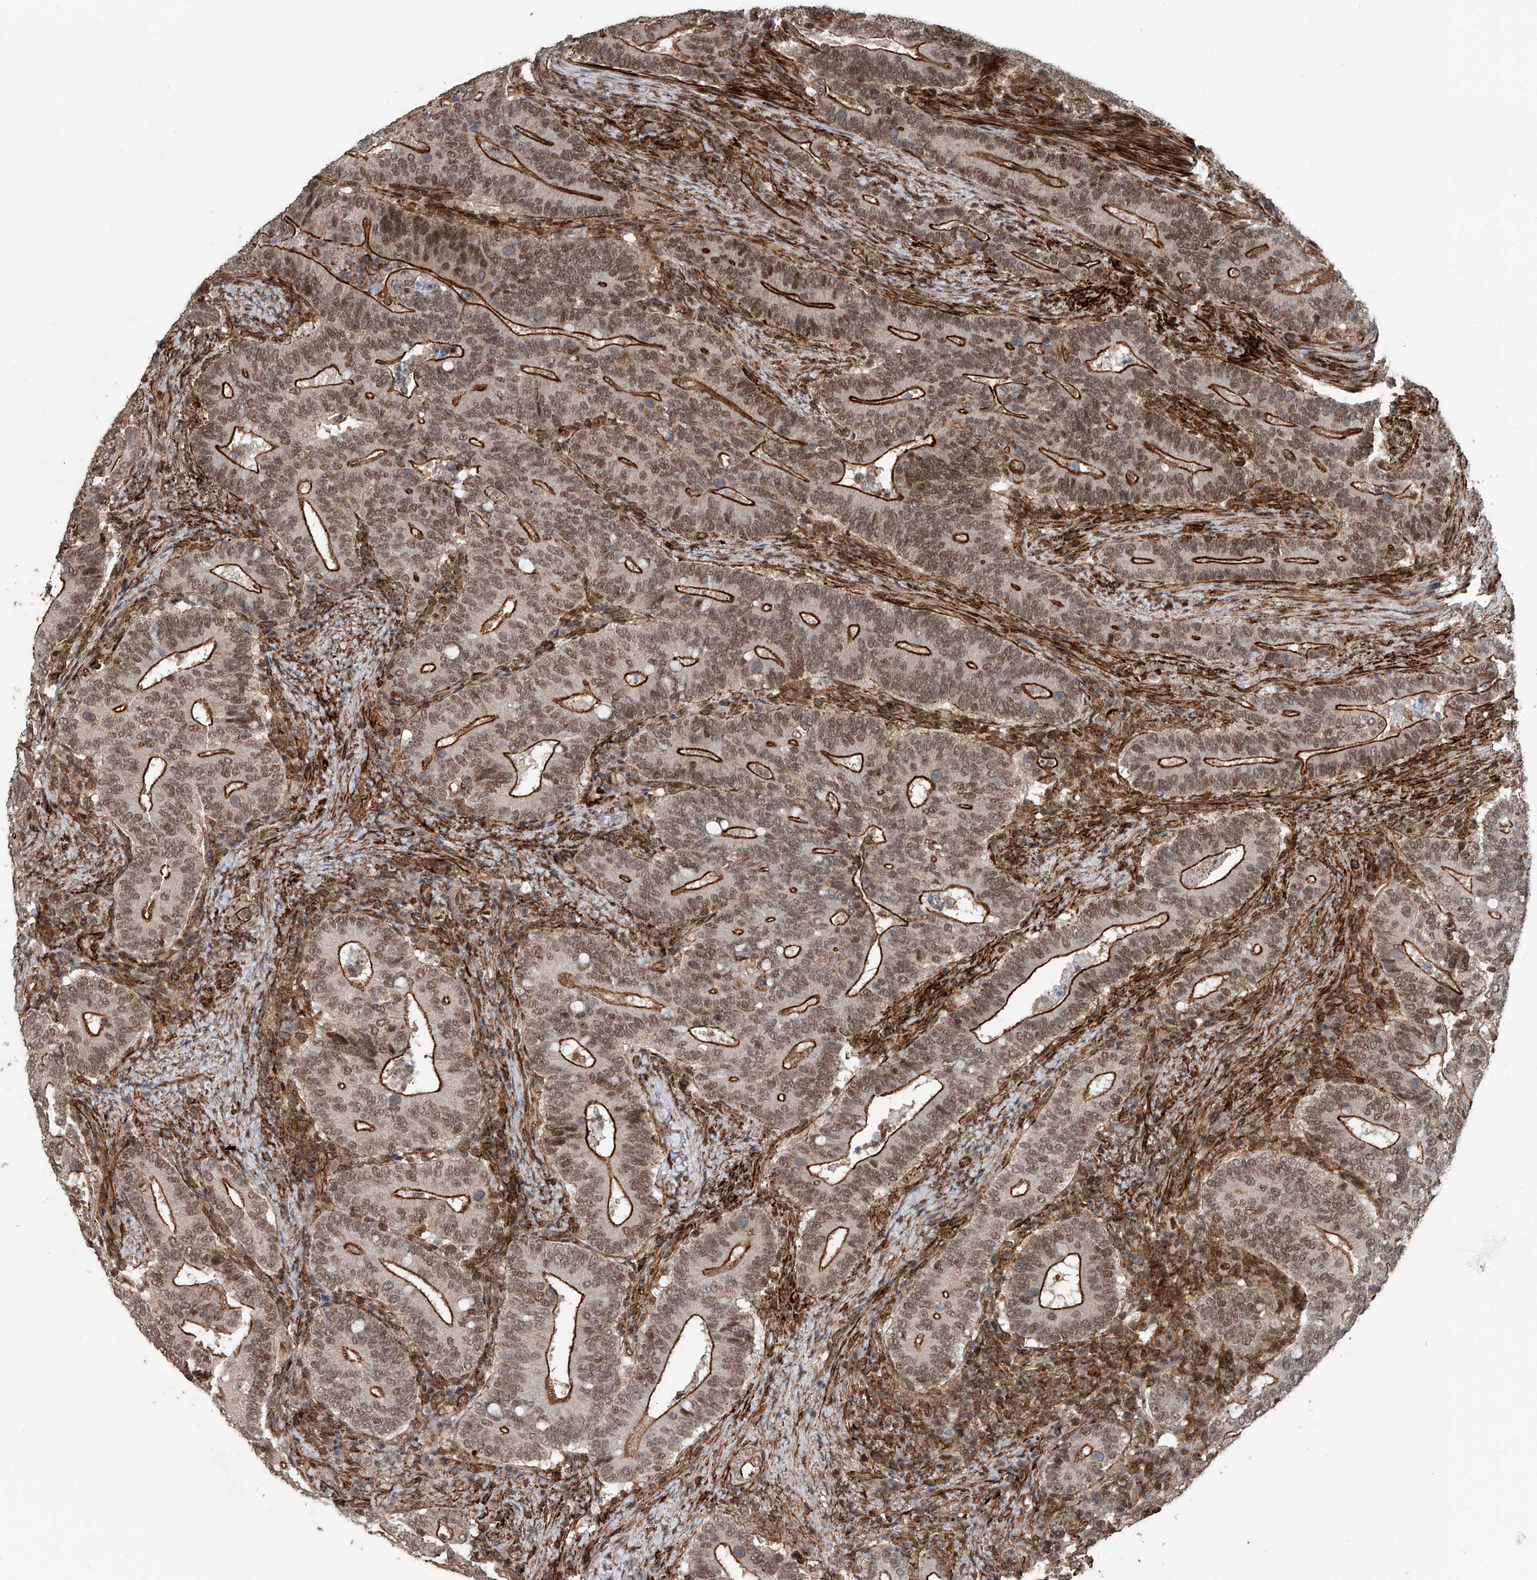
{"staining": {"intensity": "moderate", "quantity": ">75%", "location": "cytoplasmic/membranous,nuclear"}, "tissue": "colorectal cancer", "cell_type": "Tumor cells", "image_type": "cancer", "snomed": [{"axis": "morphology", "description": "Adenocarcinoma, NOS"}, {"axis": "topography", "description": "Colon"}], "caption": "Protein staining of colorectal adenocarcinoma tissue demonstrates moderate cytoplasmic/membranous and nuclear expression in about >75% of tumor cells.", "gene": "SDE2", "patient": {"sex": "female", "age": 66}}